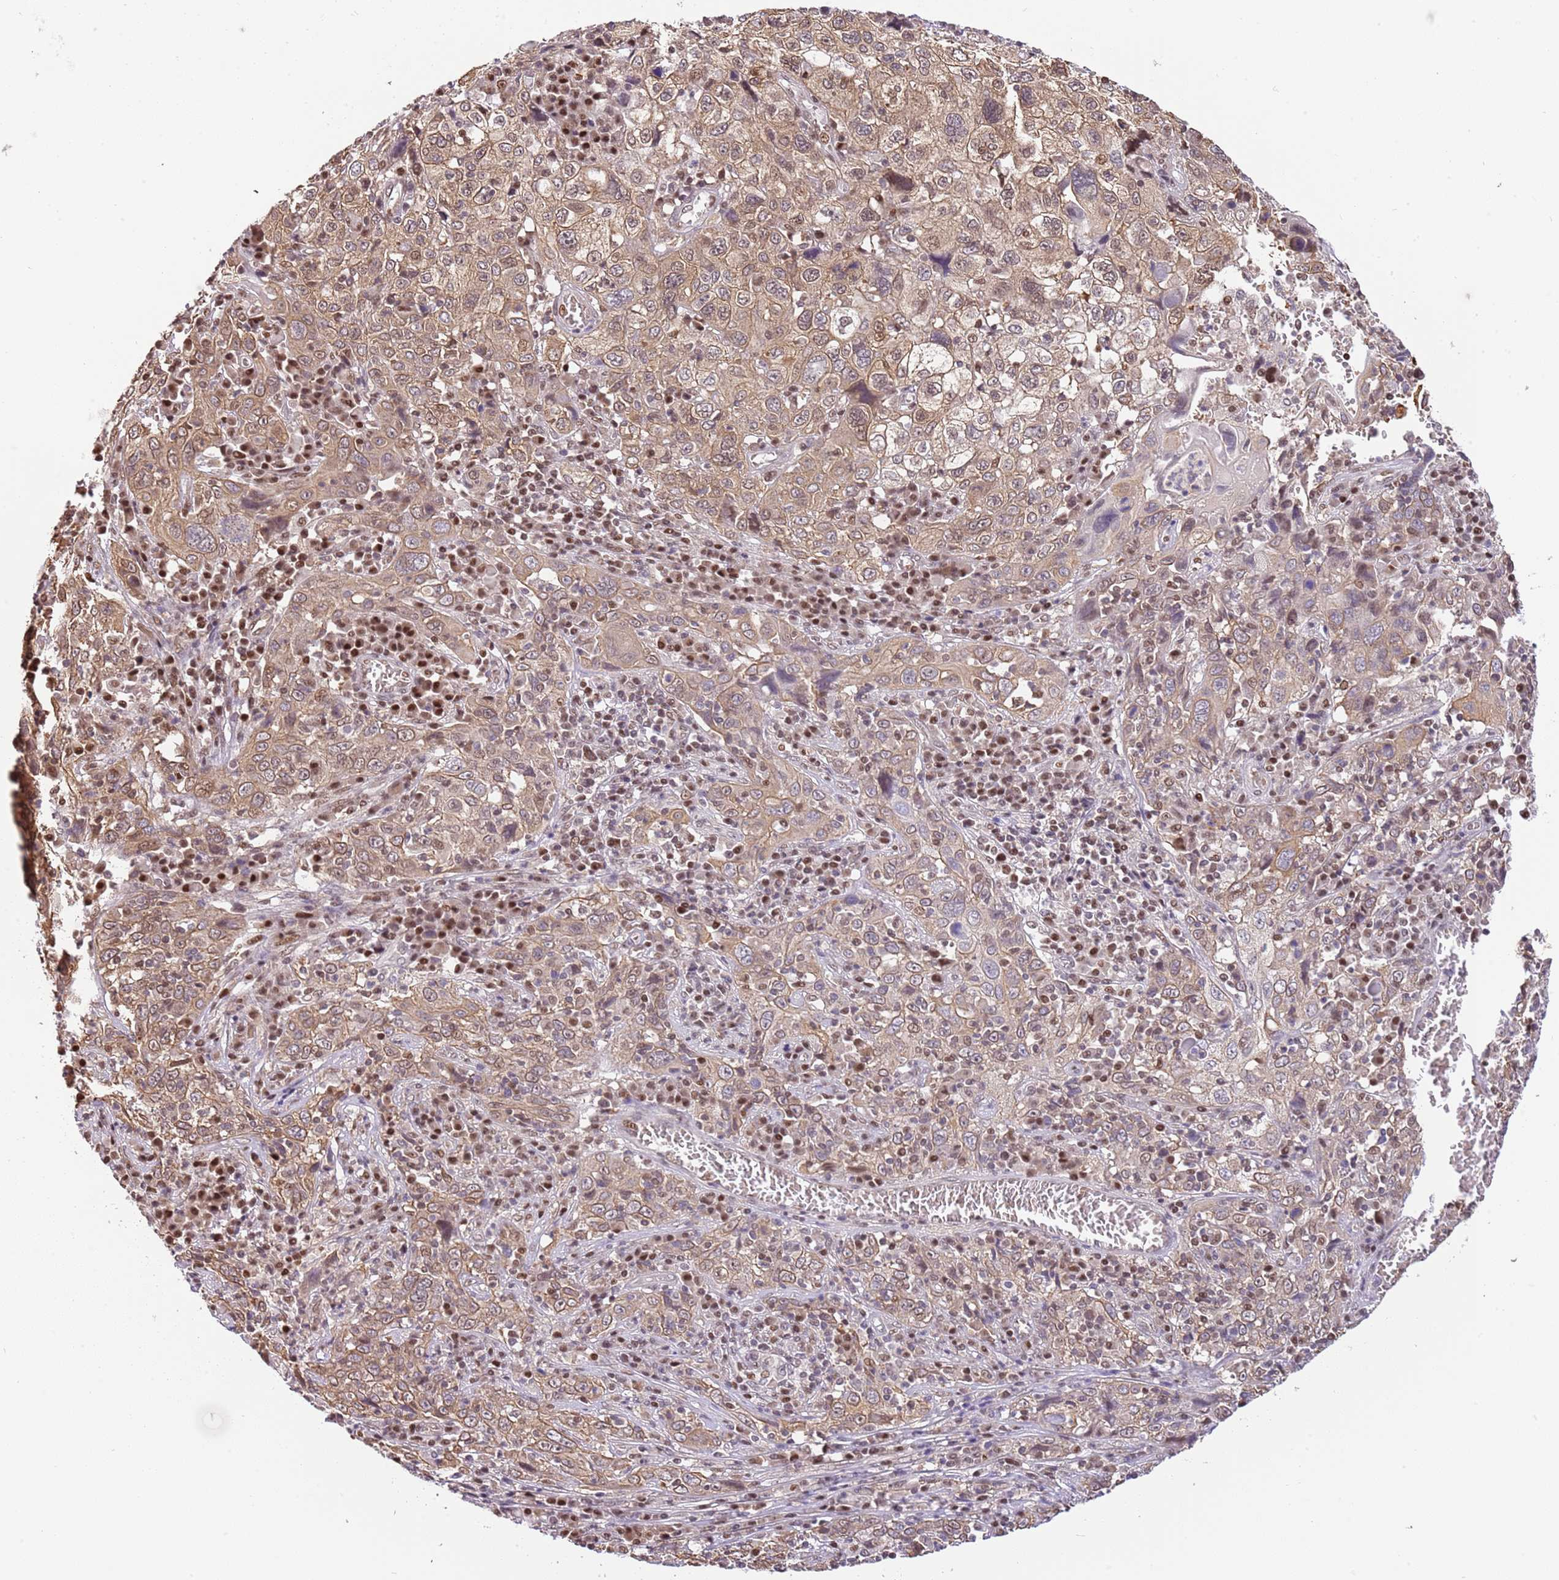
{"staining": {"intensity": "weak", "quantity": ">75%", "location": "cytoplasmic/membranous,nuclear"}, "tissue": "cervical cancer", "cell_type": "Tumor cells", "image_type": "cancer", "snomed": [{"axis": "morphology", "description": "Squamous cell carcinoma, NOS"}, {"axis": "topography", "description": "Cervix"}], "caption": "An immunohistochemistry micrograph of tumor tissue is shown. Protein staining in brown highlights weak cytoplasmic/membranous and nuclear positivity in cervical squamous cell carcinoma within tumor cells. (brown staining indicates protein expression, while blue staining denotes nuclei).", "gene": "RFK", "patient": {"sex": "female", "age": 46}}